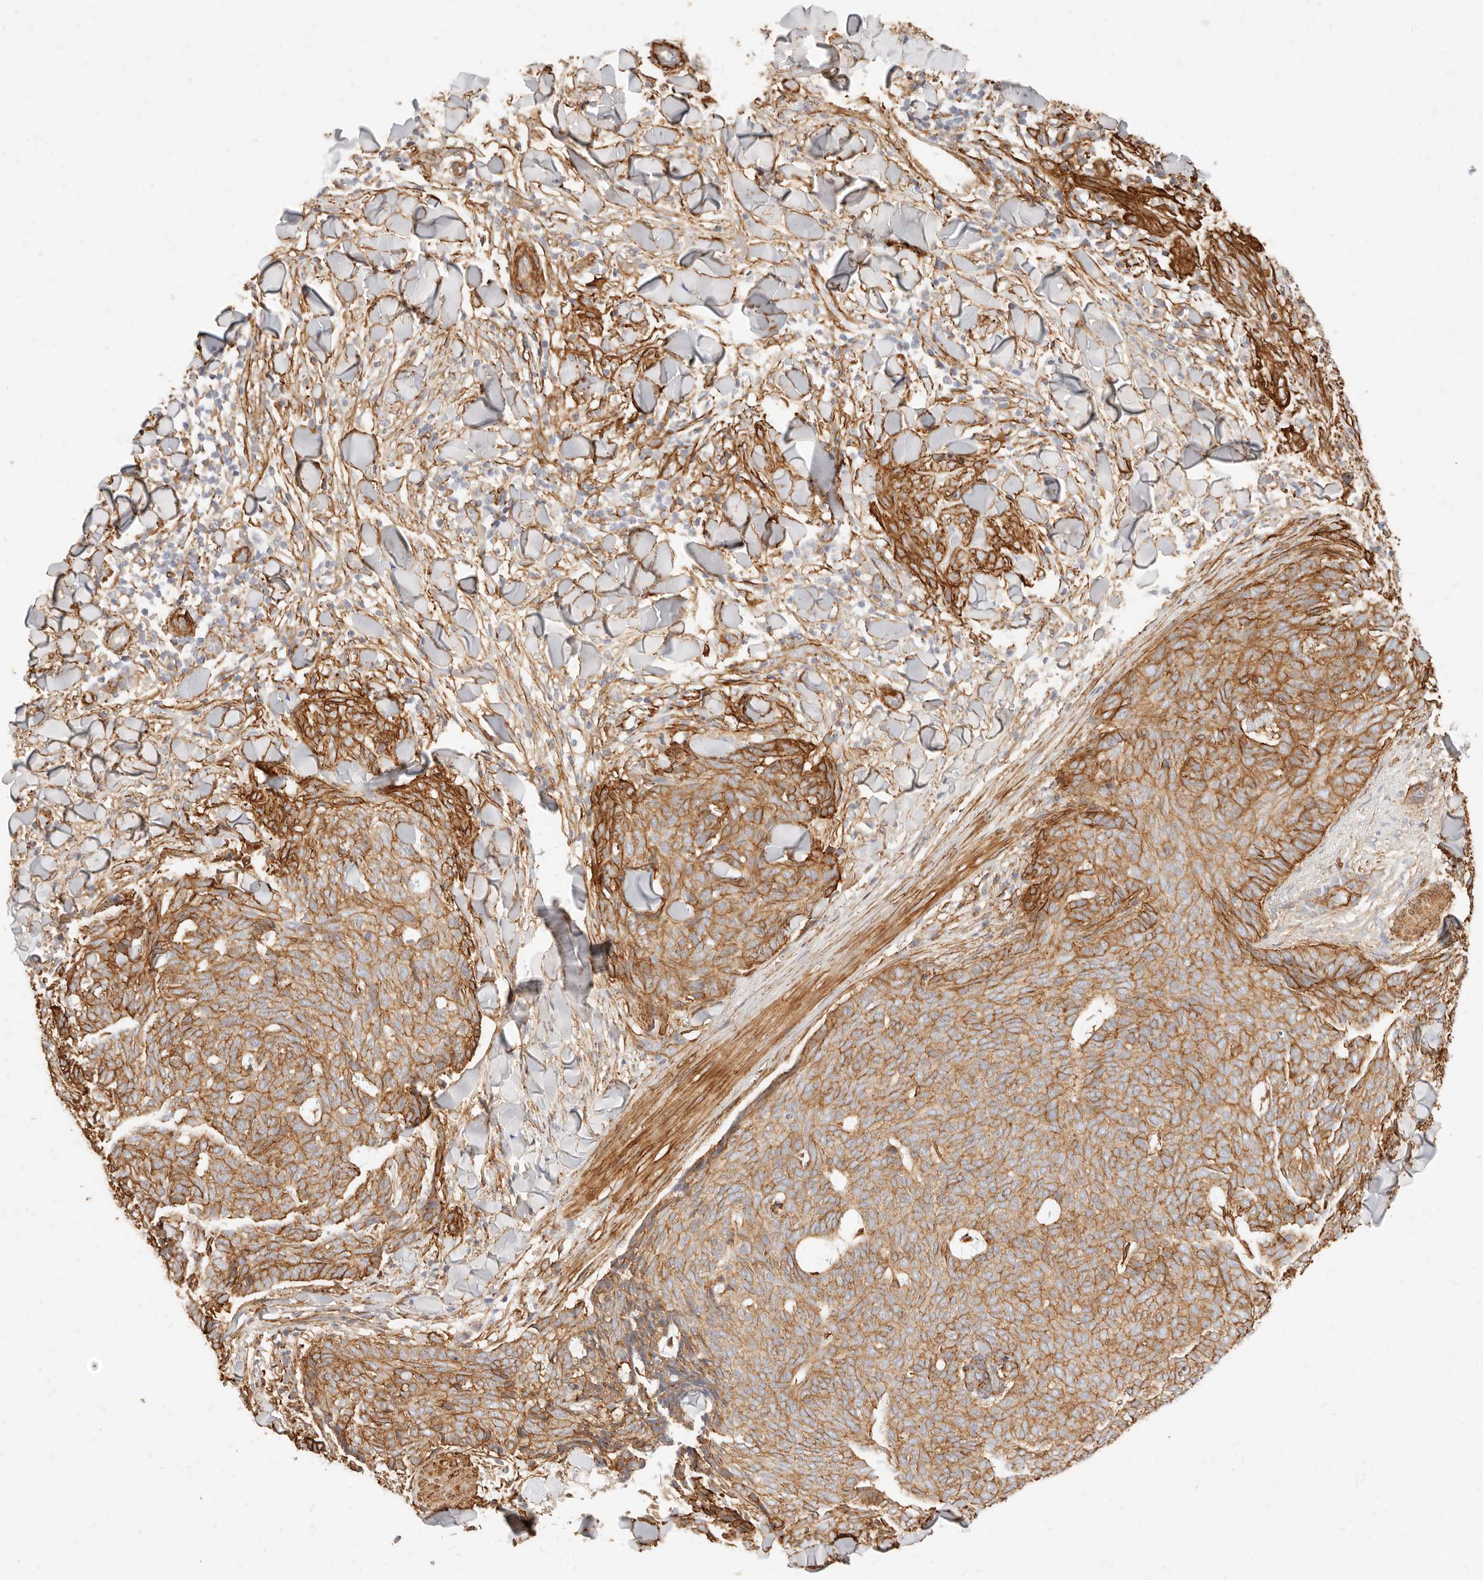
{"staining": {"intensity": "moderate", "quantity": ">75%", "location": "cytoplasmic/membranous"}, "tissue": "skin cancer", "cell_type": "Tumor cells", "image_type": "cancer", "snomed": [{"axis": "morphology", "description": "Normal tissue, NOS"}, {"axis": "morphology", "description": "Basal cell carcinoma"}, {"axis": "topography", "description": "Skin"}], "caption": "Basal cell carcinoma (skin) stained with a brown dye displays moderate cytoplasmic/membranous positive positivity in approximately >75% of tumor cells.", "gene": "TMTC2", "patient": {"sex": "male", "age": 50}}